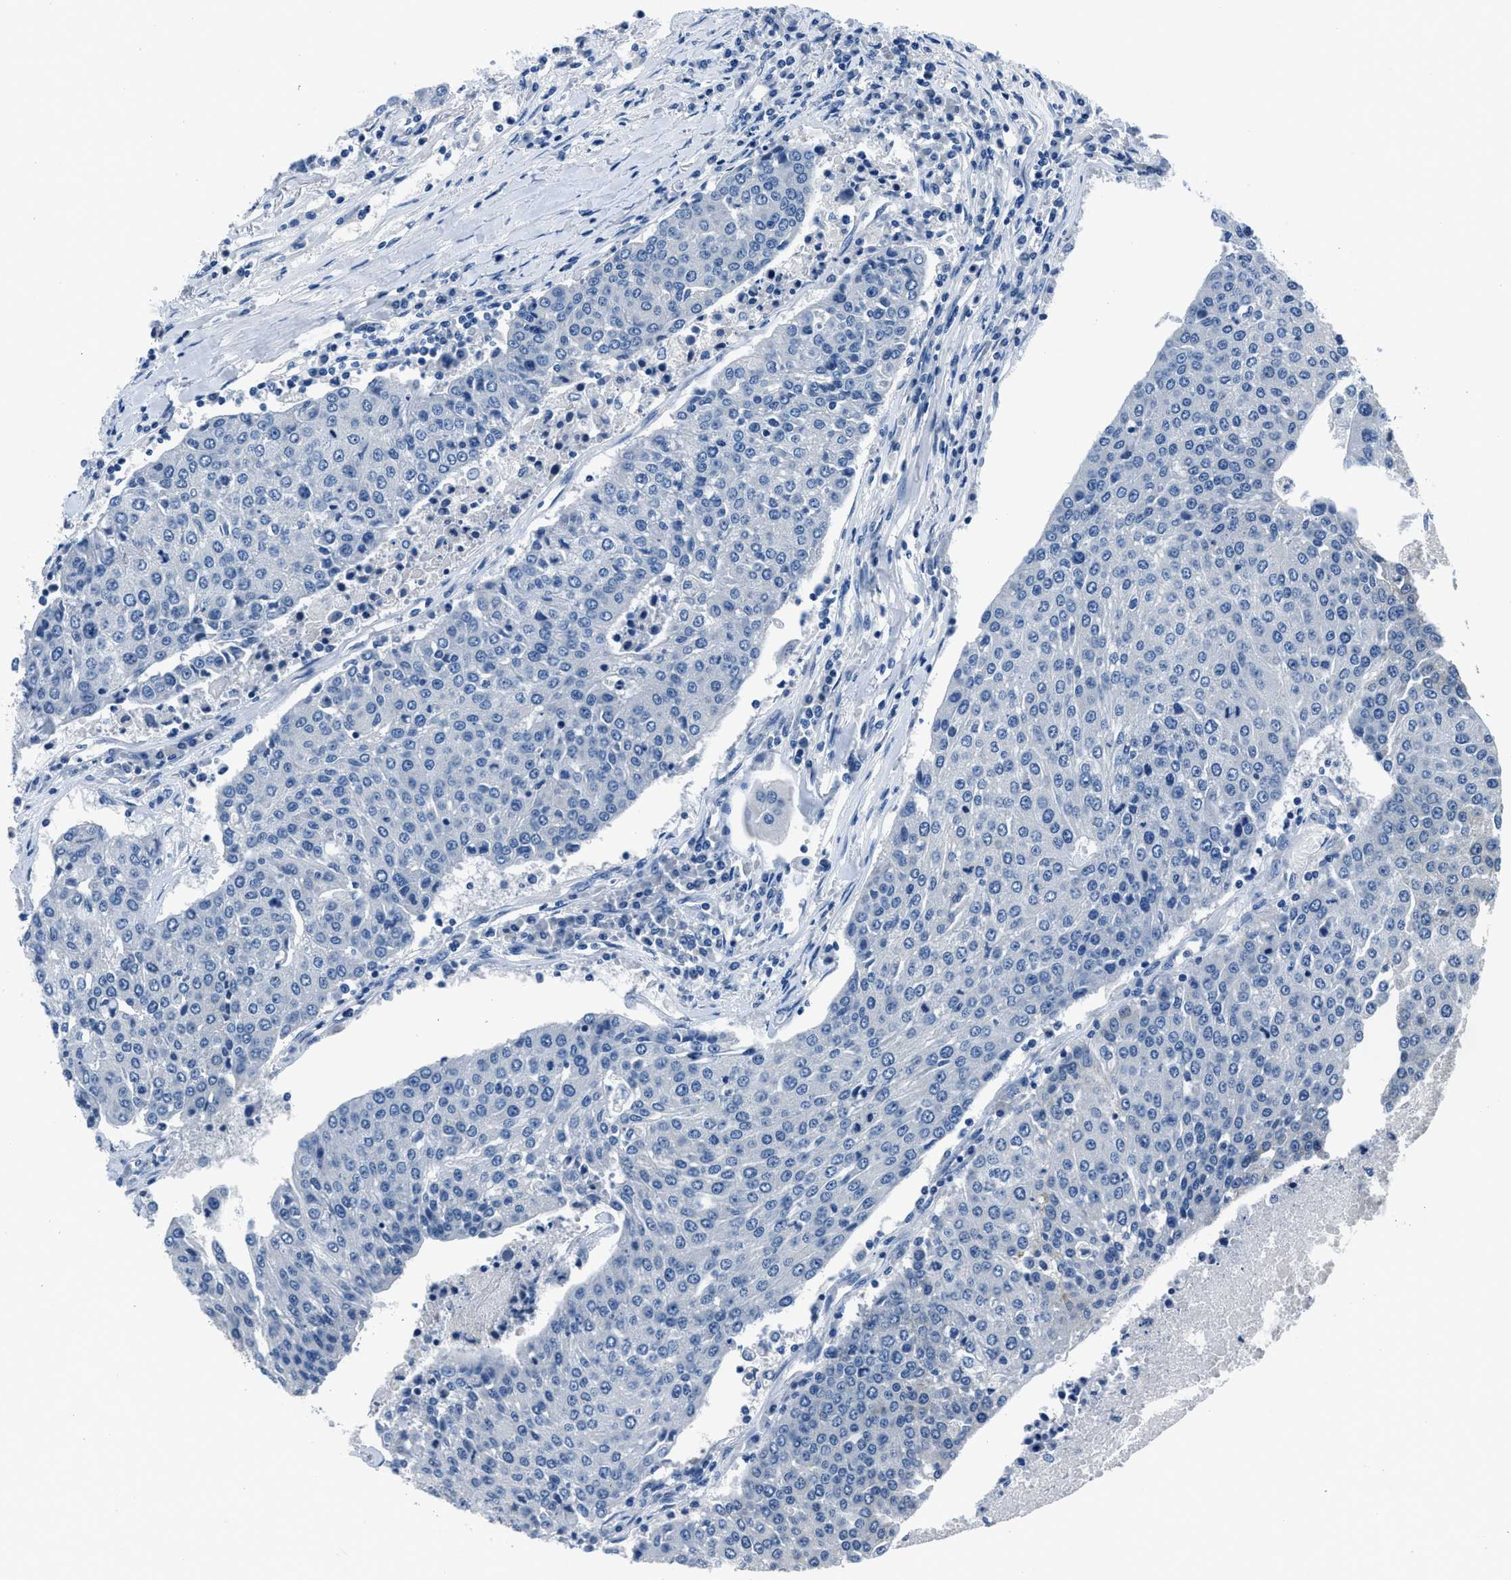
{"staining": {"intensity": "negative", "quantity": "none", "location": "none"}, "tissue": "urothelial cancer", "cell_type": "Tumor cells", "image_type": "cancer", "snomed": [{"axis": "morphology", "description": "Urothelial carcinoma, High grade"}, {"axis": "topography", "description": "Urinary bladder"}], "caption": "An image of human urothelial carcinoma (high-grade) is negative for staining in tumor cells. (Brightfield microscopy of DAB immunohistochemistry (IHC) at high magnification).", "gene": "GJA3", "patient": {"sex": "female", "age": 85}}